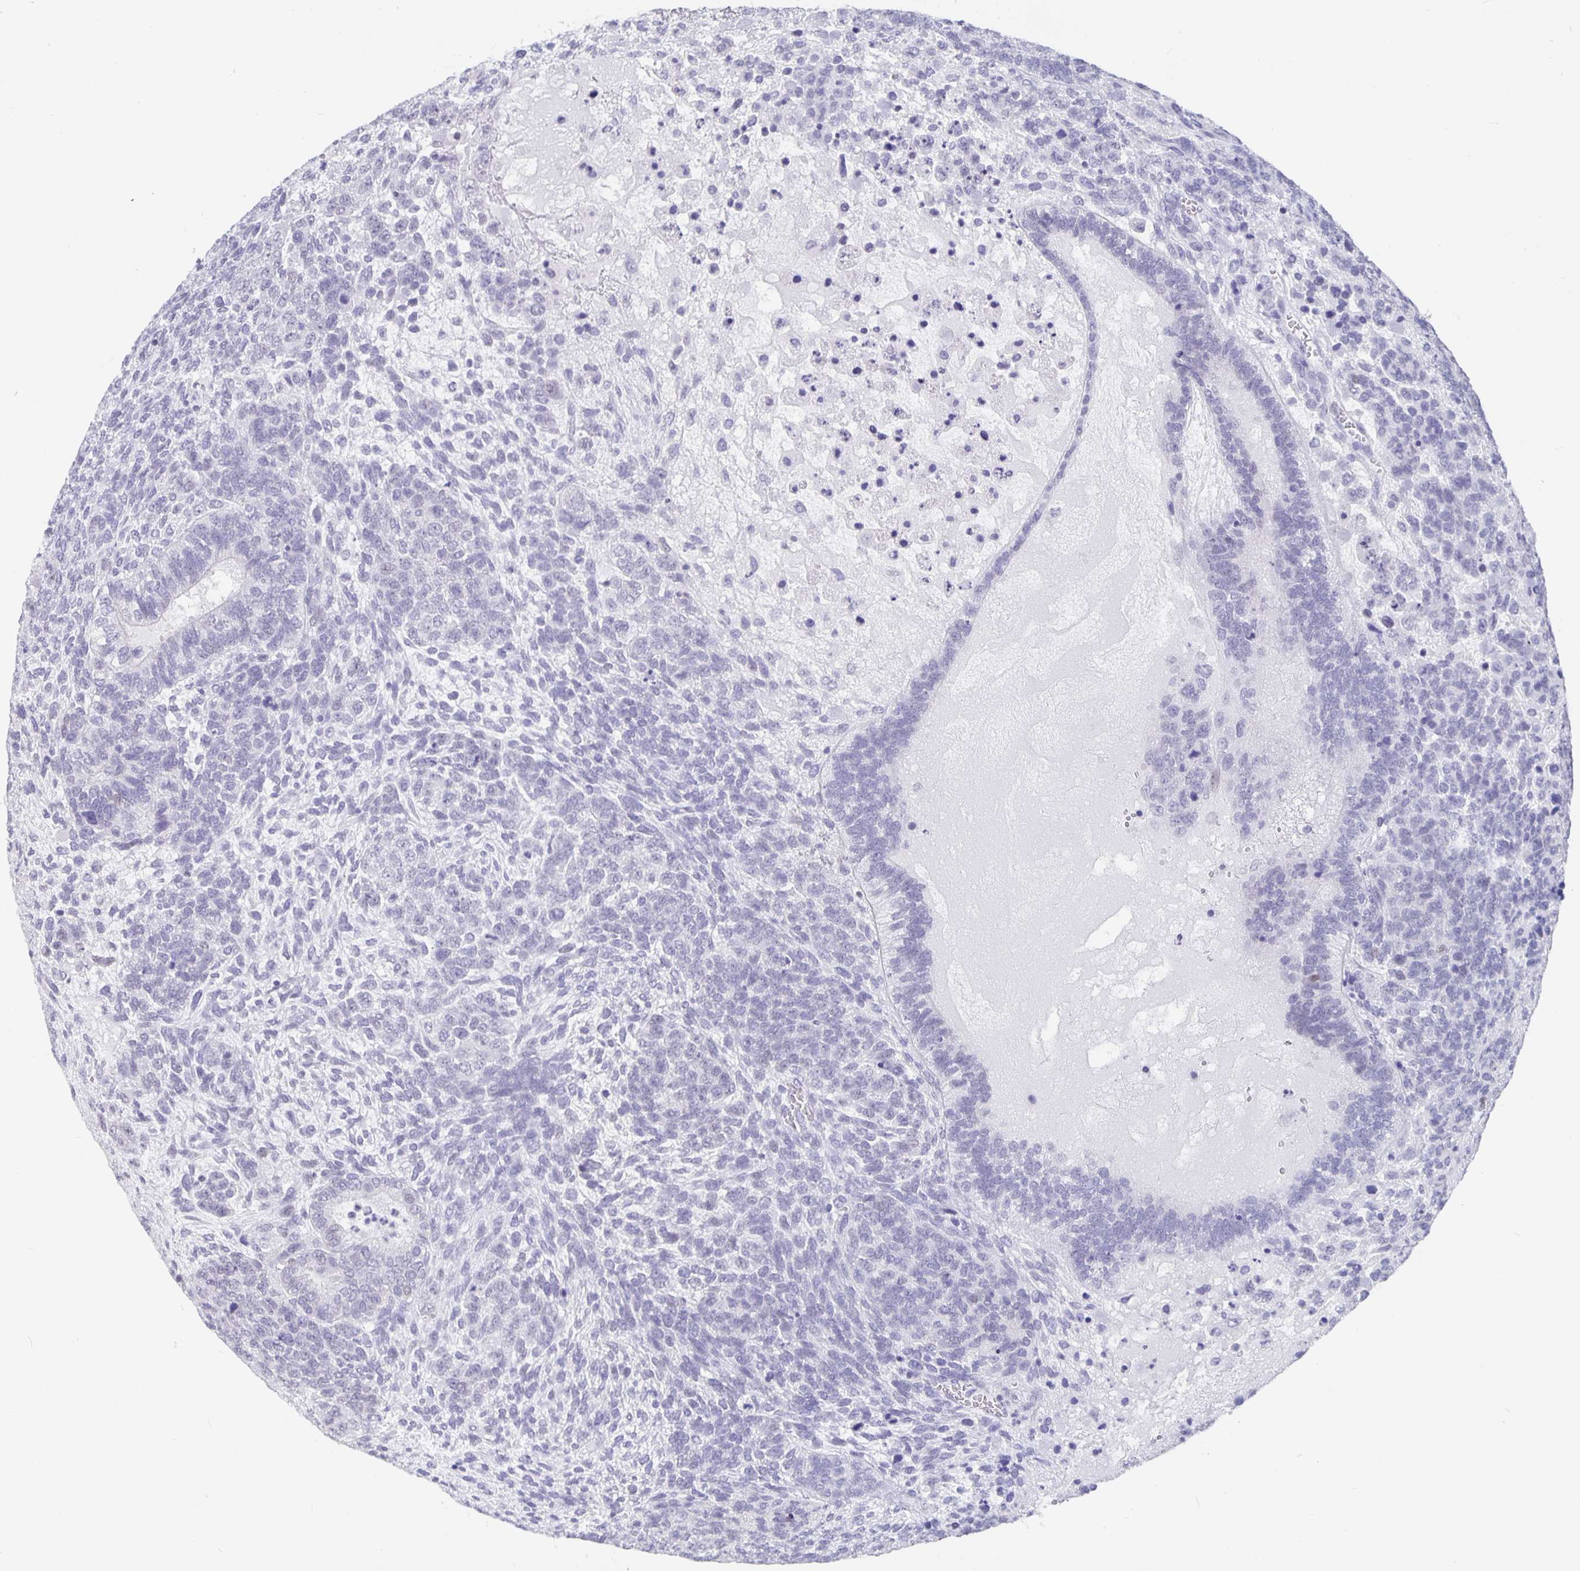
{"staining": {"intensity": "negative", "quantity": "none", "location": "none"}, "tissue": "testis cancer", "cell_type": "Tumor cells", "image_type": "cancer", "snomed": [{"axis": "morphology", "description": "Normal tissue, NOS"}, {"axis": "morphology", "description": "Carcinoma, Embryonal, NOS"}, {"axis": "topography", "description": "Testis"}, {"axis": "topography", "description": "Epididymis"}], "caption": "This is a micrograph of immunohistochemistry (IHC) staining of testis embryonal carcinoma, which shows no staining in tumor cells.", "gene": "OLIG2", "patient": {"sex": "male", "age": 23}}